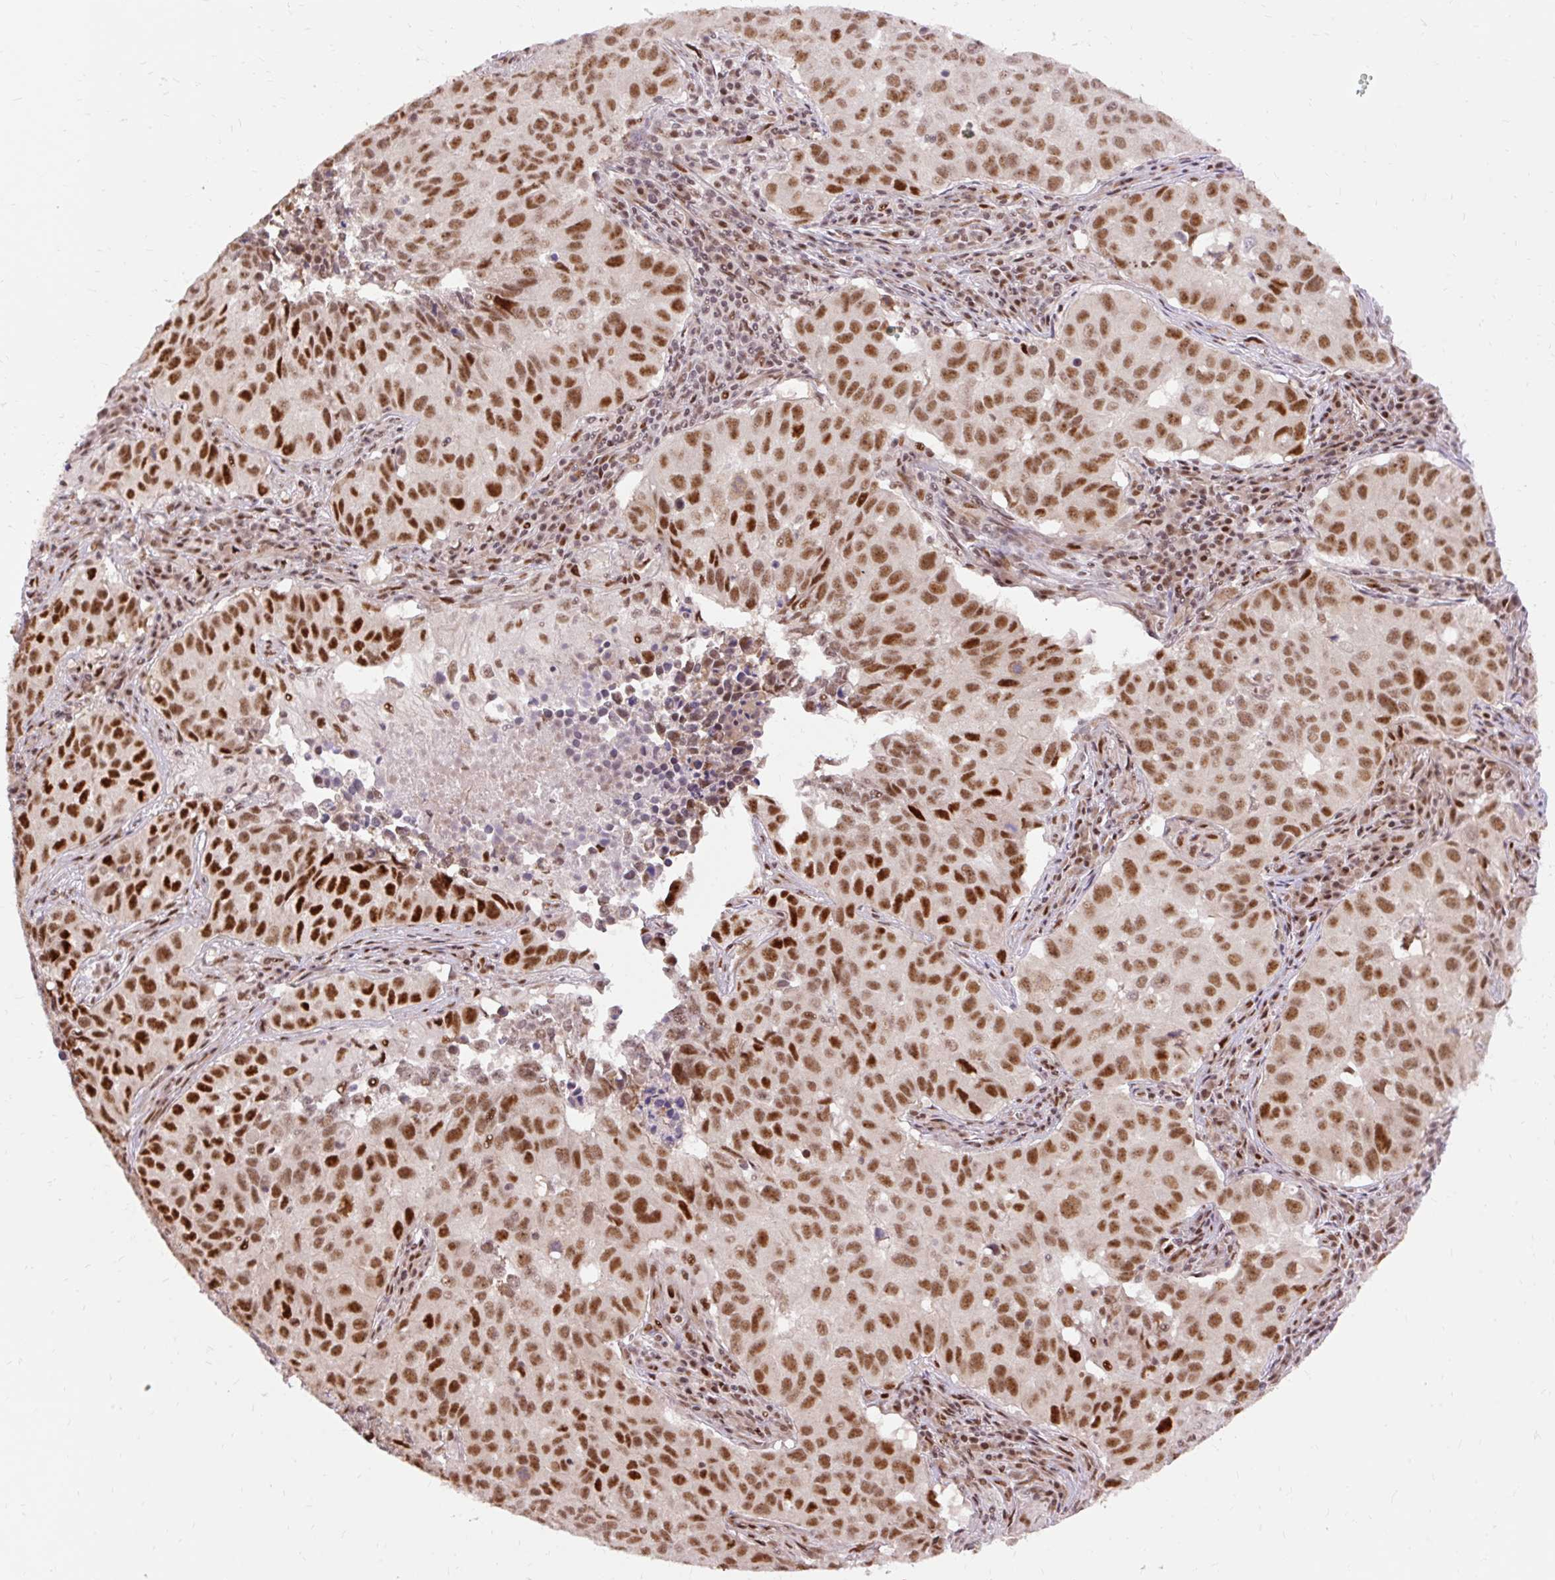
{"staining": {"intensity": "moderate", "quantity": ">75%", "location": "nuclear"}, "tissue": "lung cancer", "cell_type": "Tumor cells", "image_type": "cancer", "snomed": [{"axis": "morphology", "description": "Adenocarcinoma, NOS"}, {"axis": "topography", "description": "Lung"}], "caption": "Lung cancer stained with DAB immunohistochemistry reveals medium levels of moderate nuclear expression in about >75% of tumor cells. The staining is performed using DAB (3,3'-diaminobenzidine) brown chromogen to label protein expression. The nuclei are counter-stained blue using hematoxylin.", "gene": "MECOM", "patient": {"sex": "female", "age": 50}}